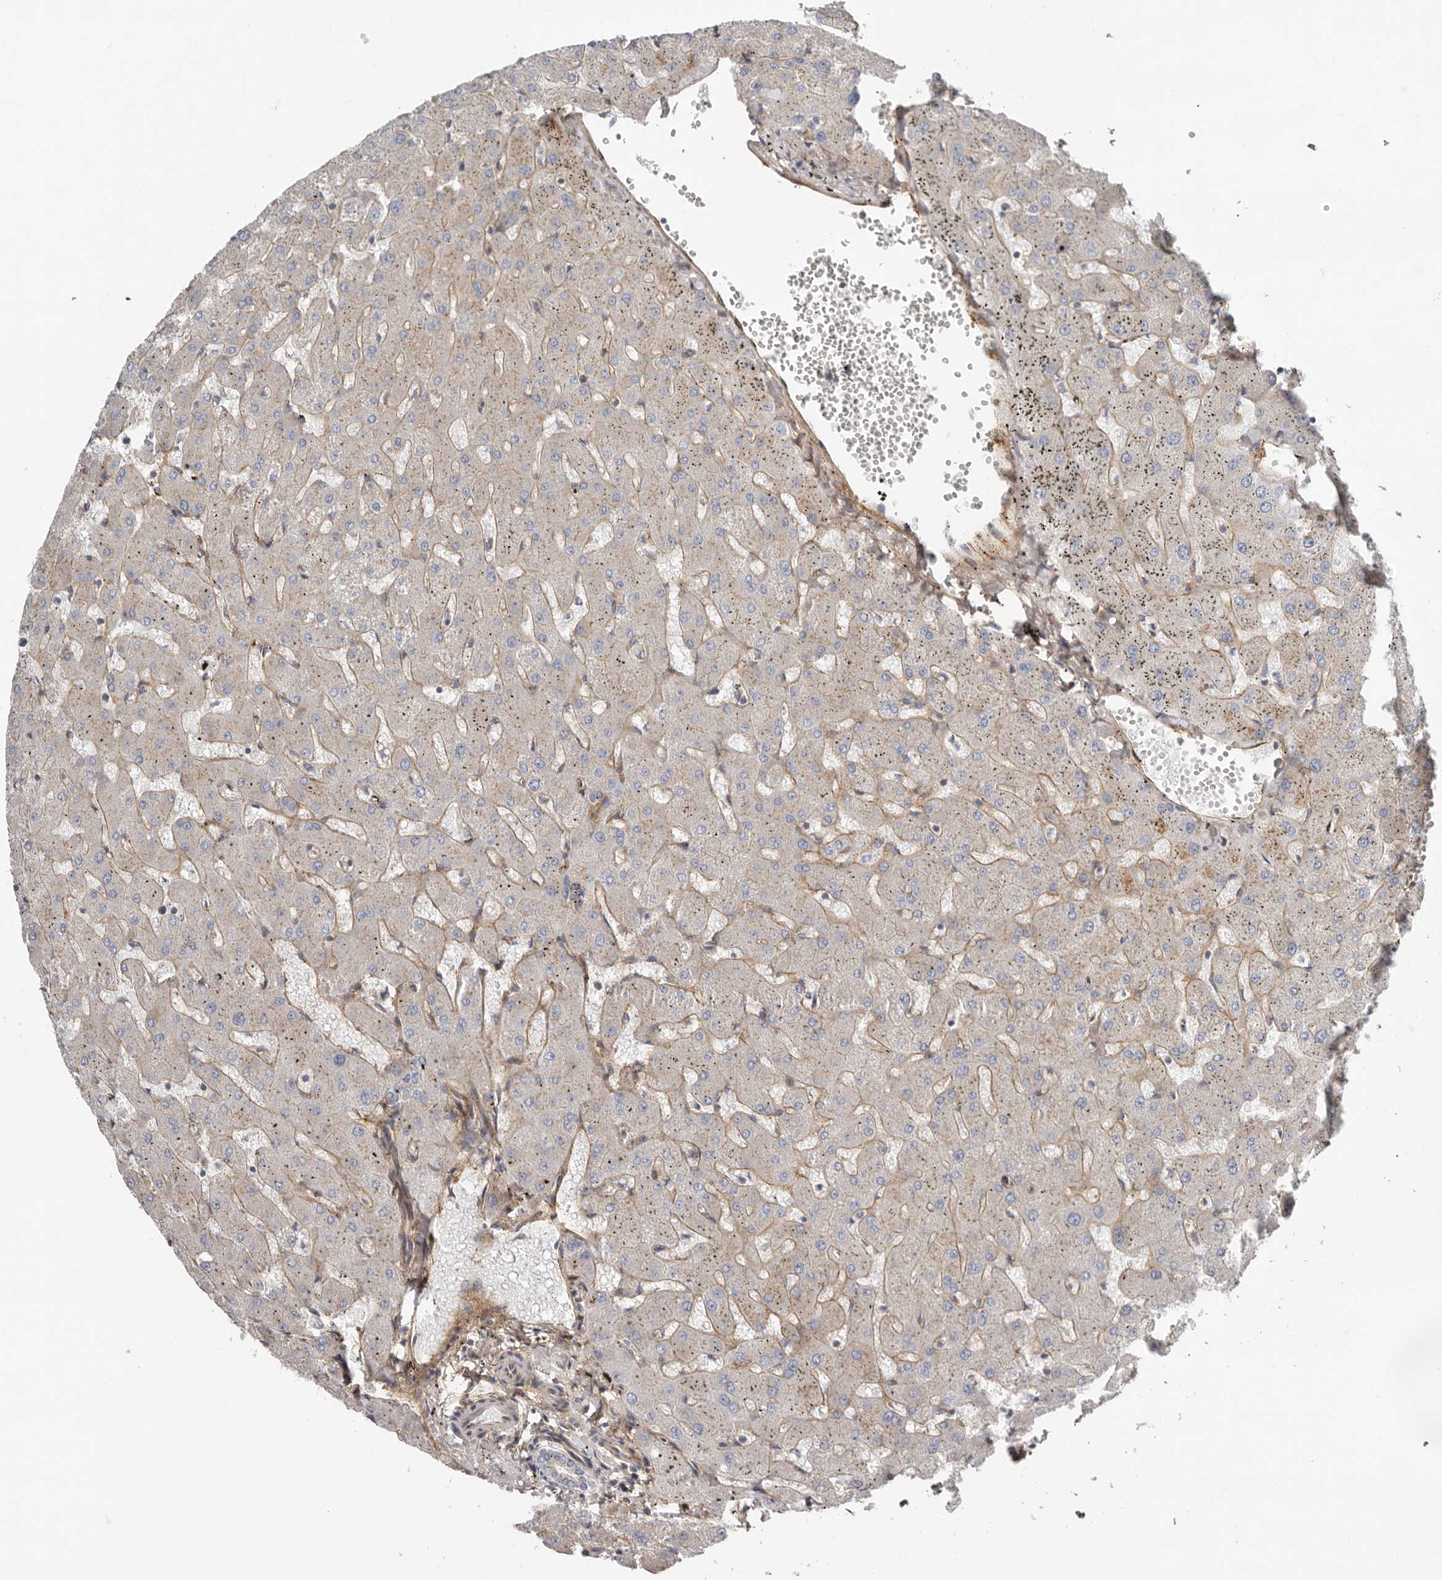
{"staining": {"intensity": "negative", "quantity": "none", "location": "none"}, "tissue": "liver", "cell_type": "Cholangiocytes", "image_type": "normal", "snomed": [{"axis": "morphology", "description": "Normal tissue, NOS"}, {"axis": "topography", "description": "Liver"}], "caption": "Immunohistochemistry (IHC) of benign liver shows no staining in cholangiocytes.", "gene": "LUZP1", "patient": {"sex": "female", "age": 63}}